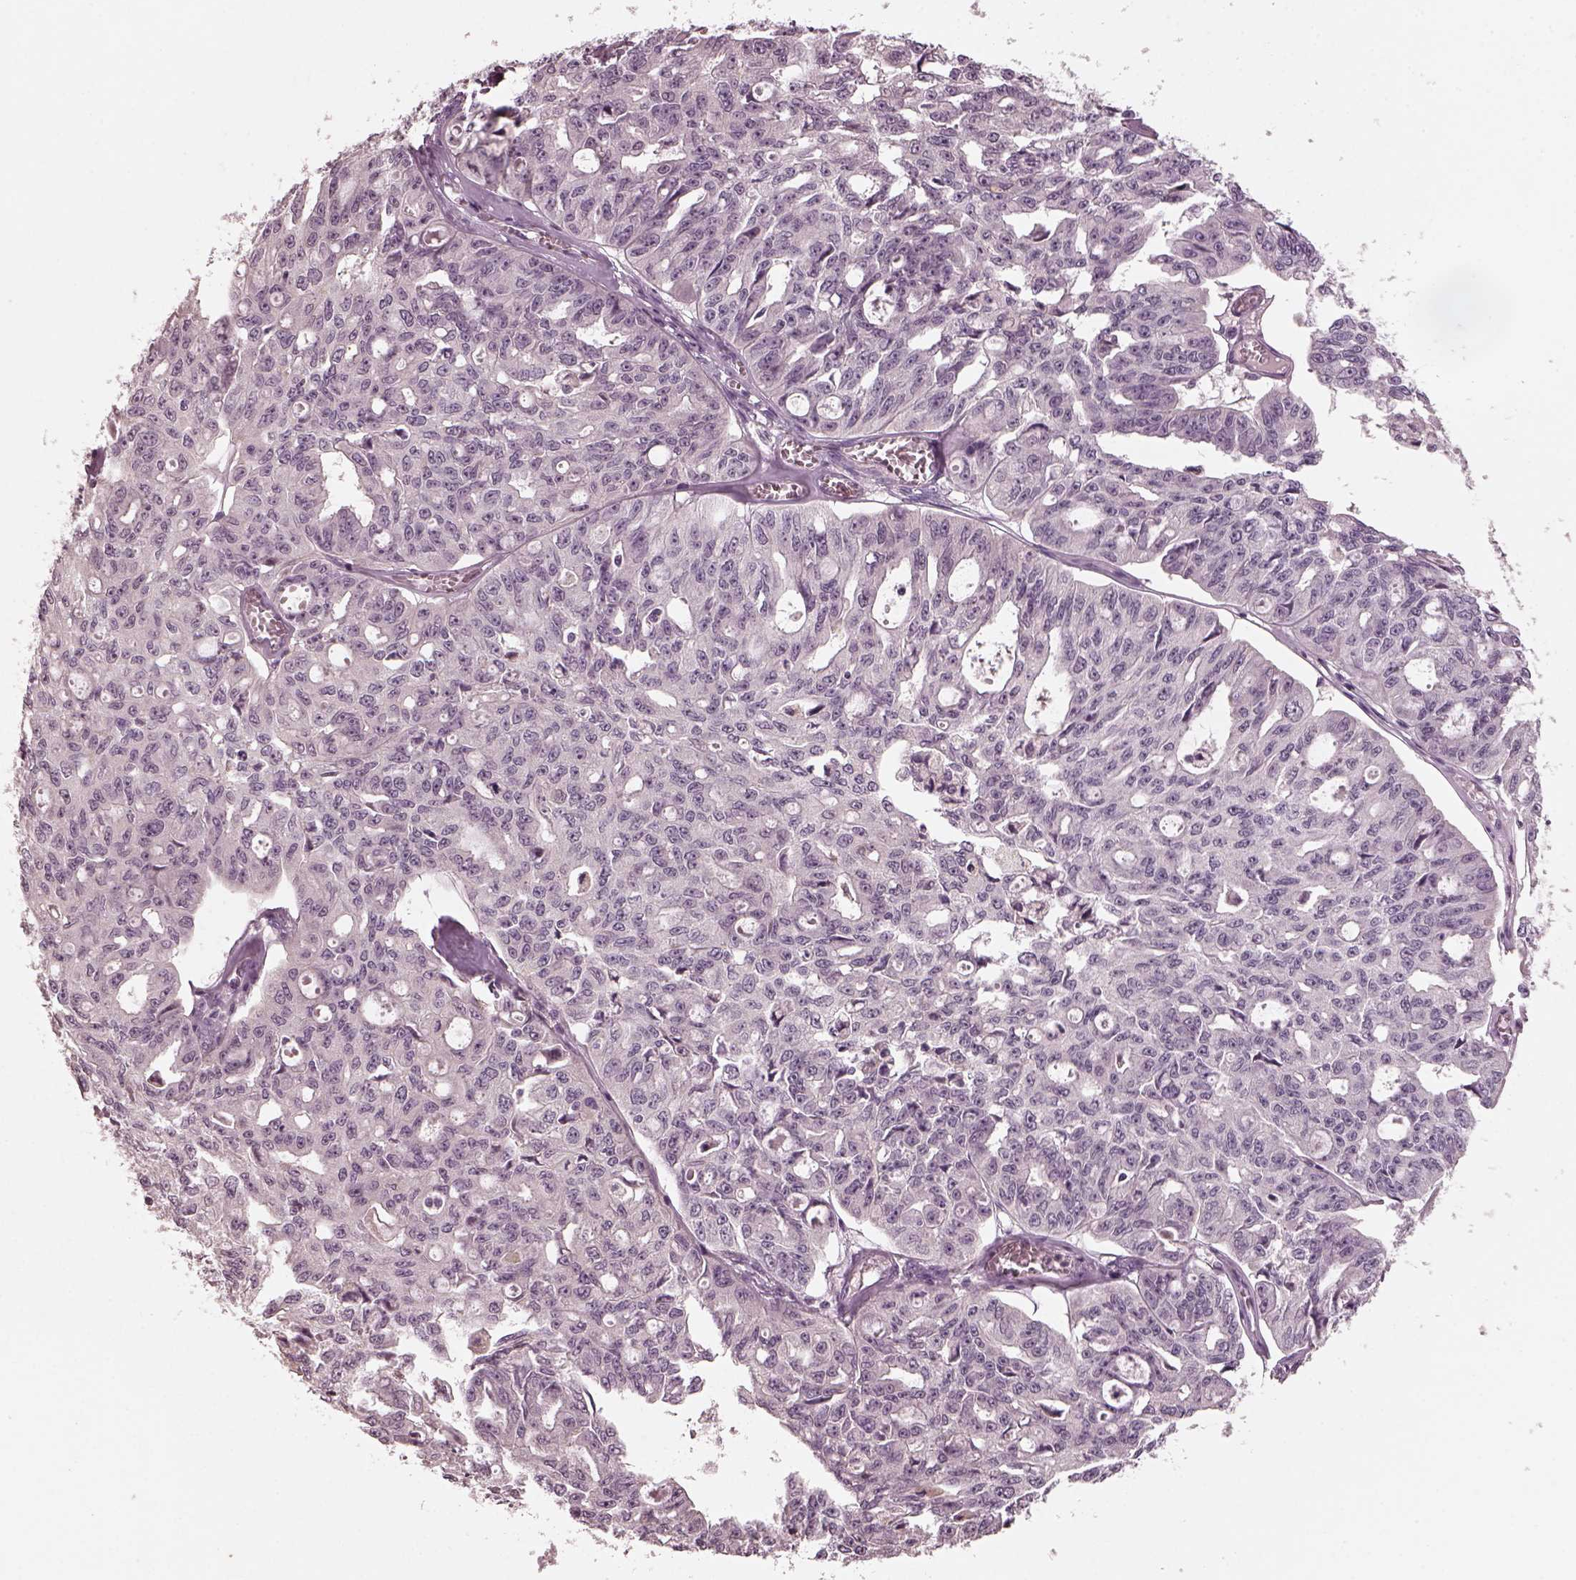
{"staining": {"intensity": "negative", "quantity": "none", "location": "none"}, "tissue": "ovarian cancer", "cell_type": "Tumor cells", "image_type": "cancer", "snomed": [{"axis": "morphology", "description": "Carcinoma, endometroid"}, {"axis": "topography", "description": "Ovary"}], "caption": "DAB immunohistochemical staining of ovarian cancer (endometroid carcinoma) demonstrates no significant positivity in tumor cells. (DAB IHC with hematoxylin counter stain).", "gene": "RCVRN", "patient": {"sex": "female", "age": 65}}